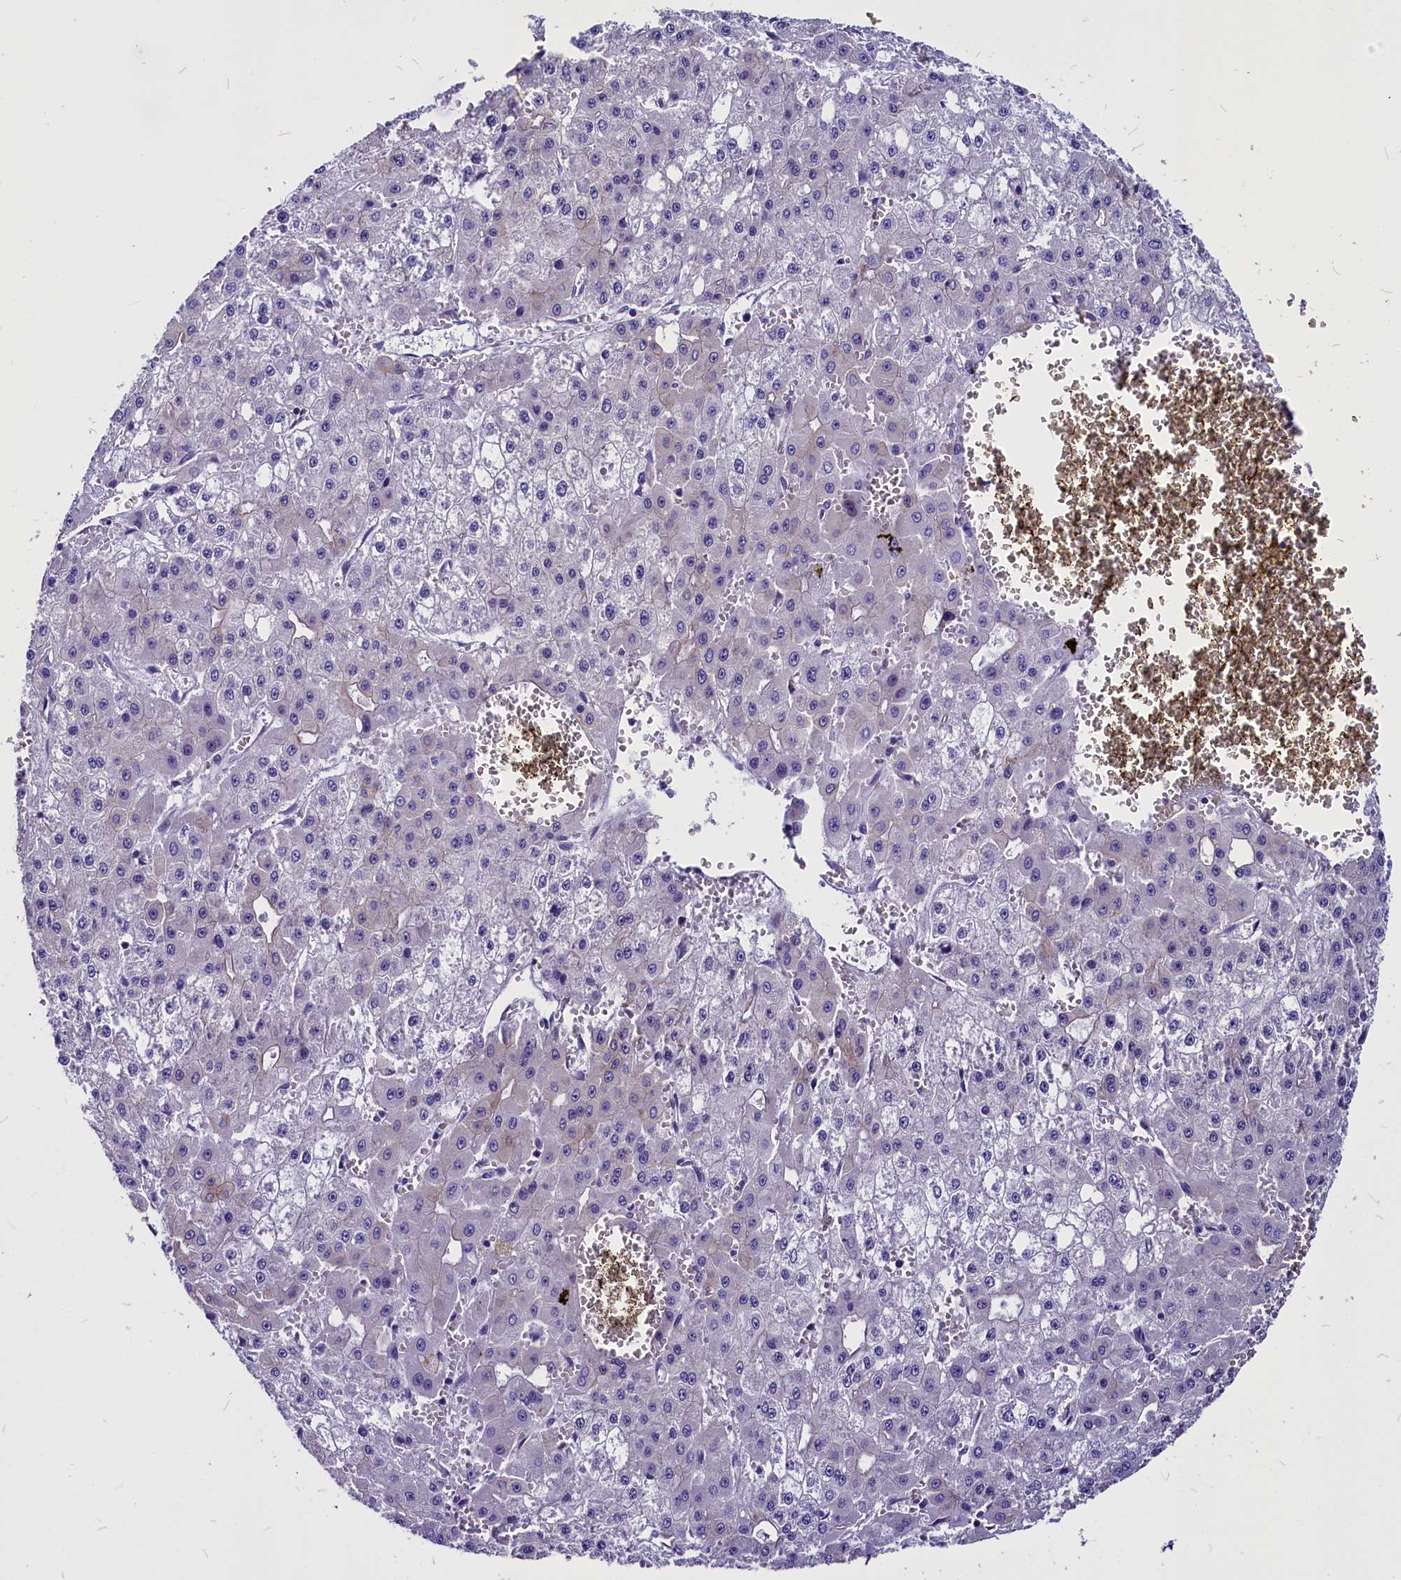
{"staining": {"intensity": "negative", "quantity": "none", "location": "none"}, "tissue": "liver cancer", "cell_type": "Tumor cells", "image_type": "cancer", "snomed": [{"axis": "morphology", "description": "Carcinoma, Hepatocellular, NOS"}, {"axis": "topography", "description": "Liver"}], "caption": "This is an immunohistochemistry micrograph of human liver hepatocellular carcinoma. There is no positivity in tumor cells.", "gene": "CEP170", "patient": {"sex": "male", "age": 47}}